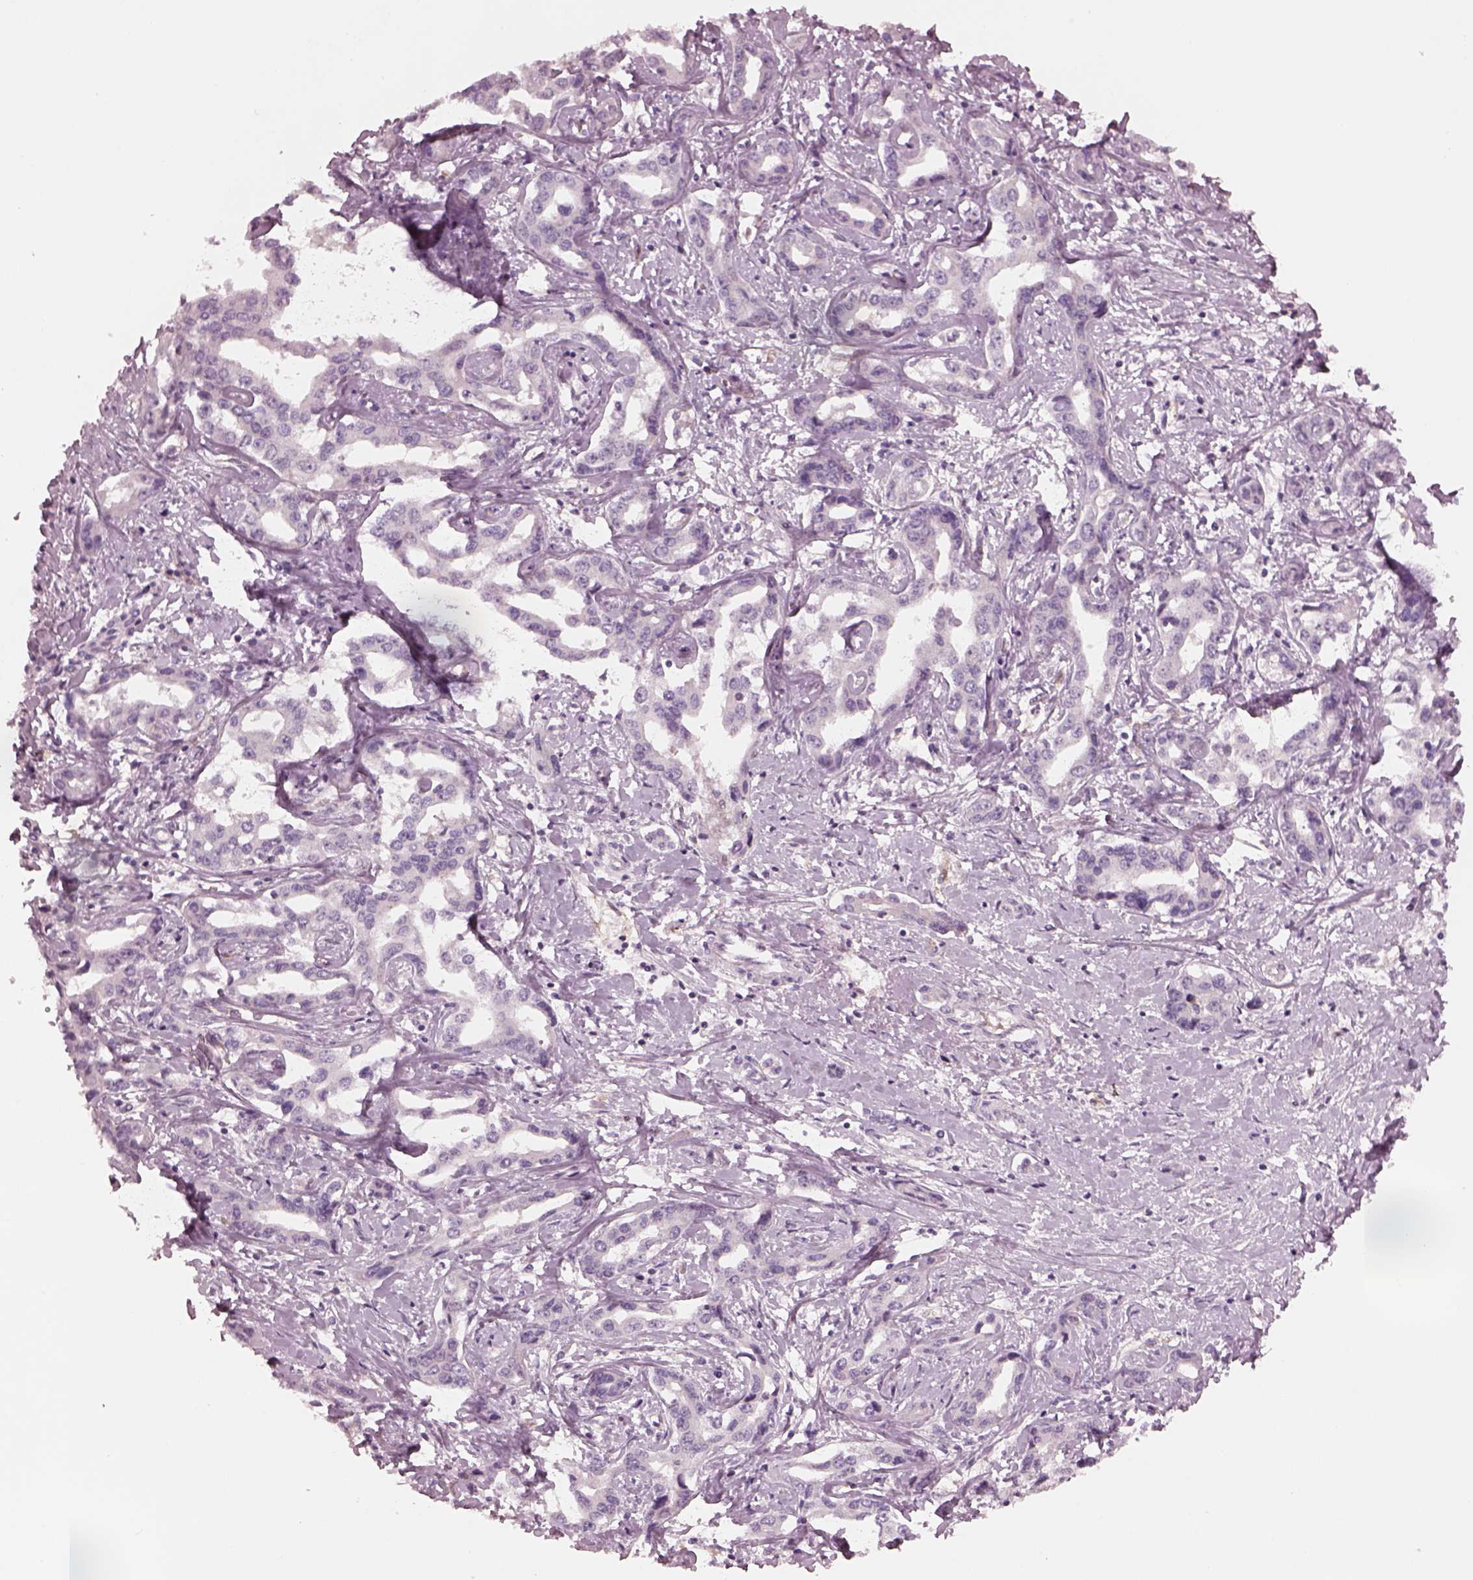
{"staining": {"intensity": "negative", "quantity": "none", "location": "none"}, "tissue": "liver cancer", "cell_type": "Tumor cells", "image_type": "cancer", "snomed": [{"axis": "morphology", "description": "Cholangiocarcinoma"}, {"axis": "topography", "description": "Liver"}], "caption": "Liver cholangiocarcinoma was stained to show a protein in brown. There is no significant positivity in tumor cells. The staining was performed using DAB (3,3'-diaminobenzidine) to visualize the protein expression in brown, while the nuclei were stained in blue with hematoxylin (Magnification: 20x).", "gene": "EIF4E1B", "patient": {"sex": "male", "age": 59}}